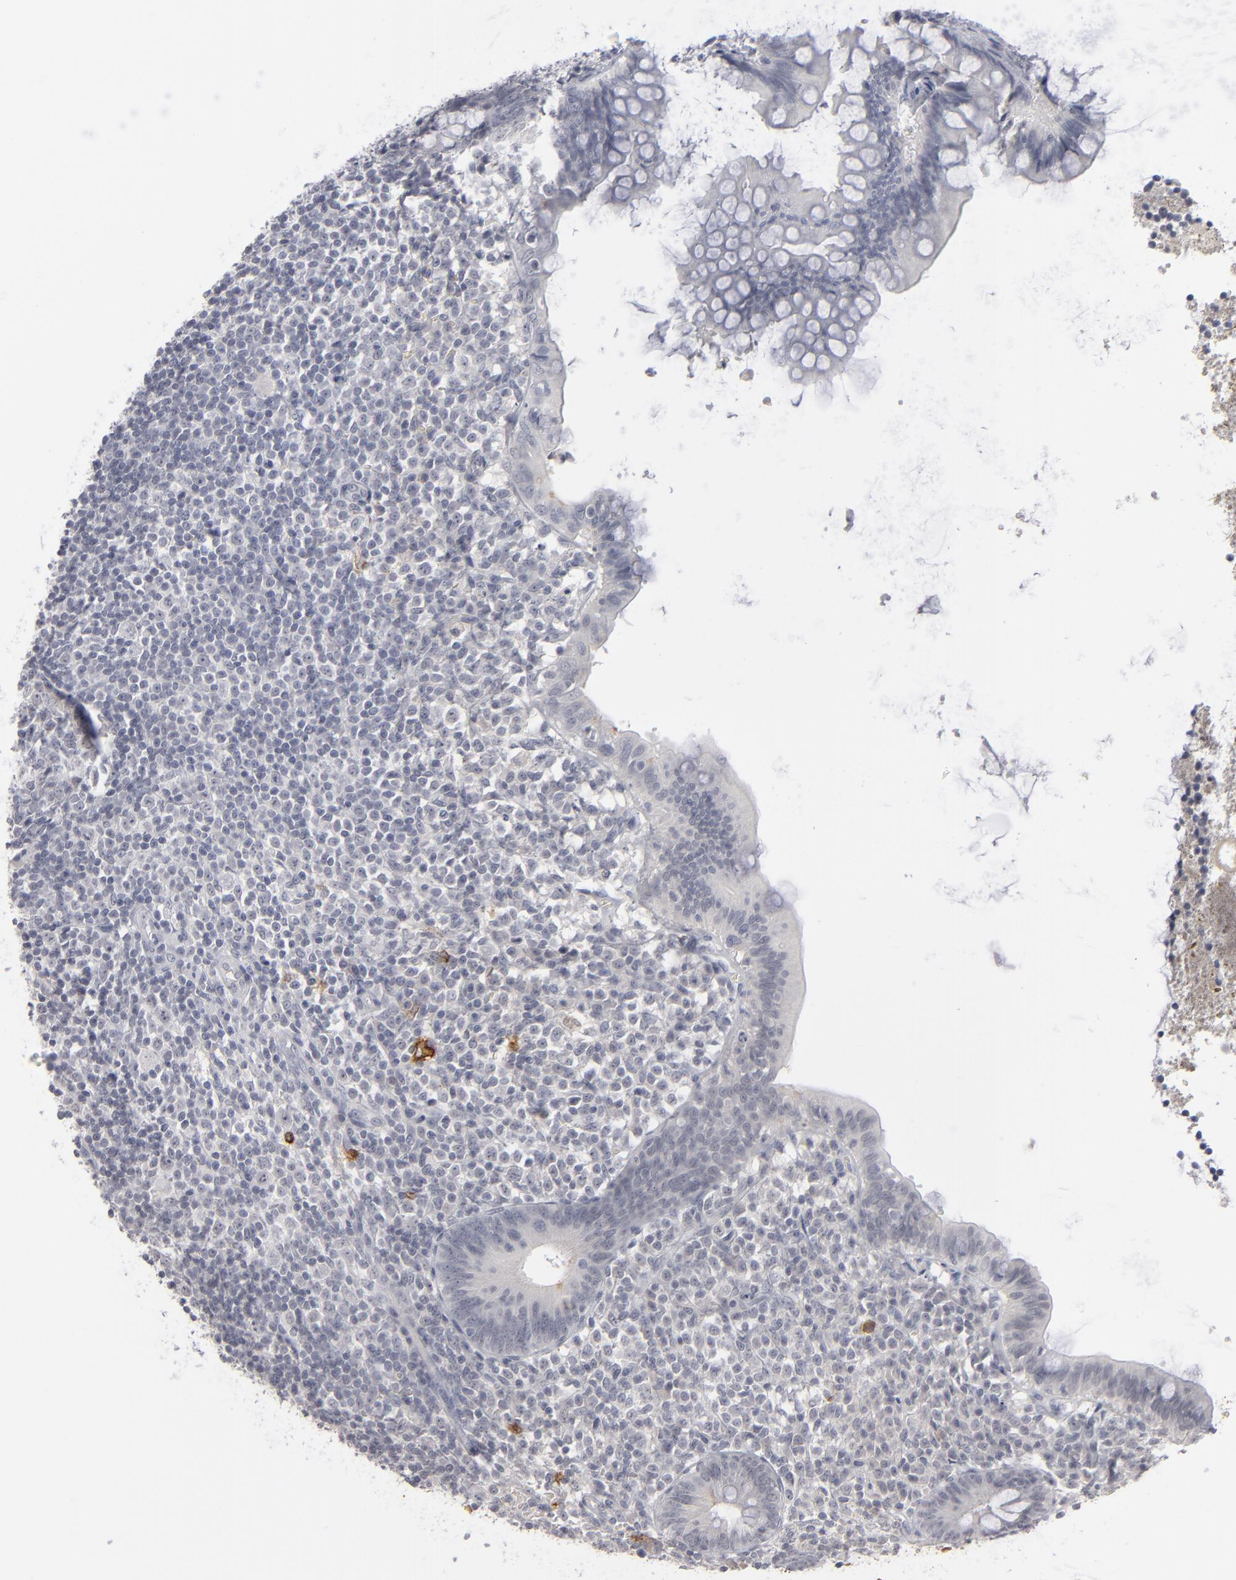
{"staining": {"intensity": "negative", "quantity": "none", "location": "none"}, "tissue": "appendix", "cell_type": "Glandular cells", "image_type": "normal", "snomed": [{"axis": "morphology", "description": "Normal tissue, NOS"}, {"axis": "topography", "description": "Appendix"}], "caption": "This photomicrograph is of benign appendix stained with immunohistochemistry to label a protein in brown with the nuclei are counter-stained blue. There is no expression in glandular cells.", "gene": "KIAA1210", "patient": {"sex": "female", "age": 66}}